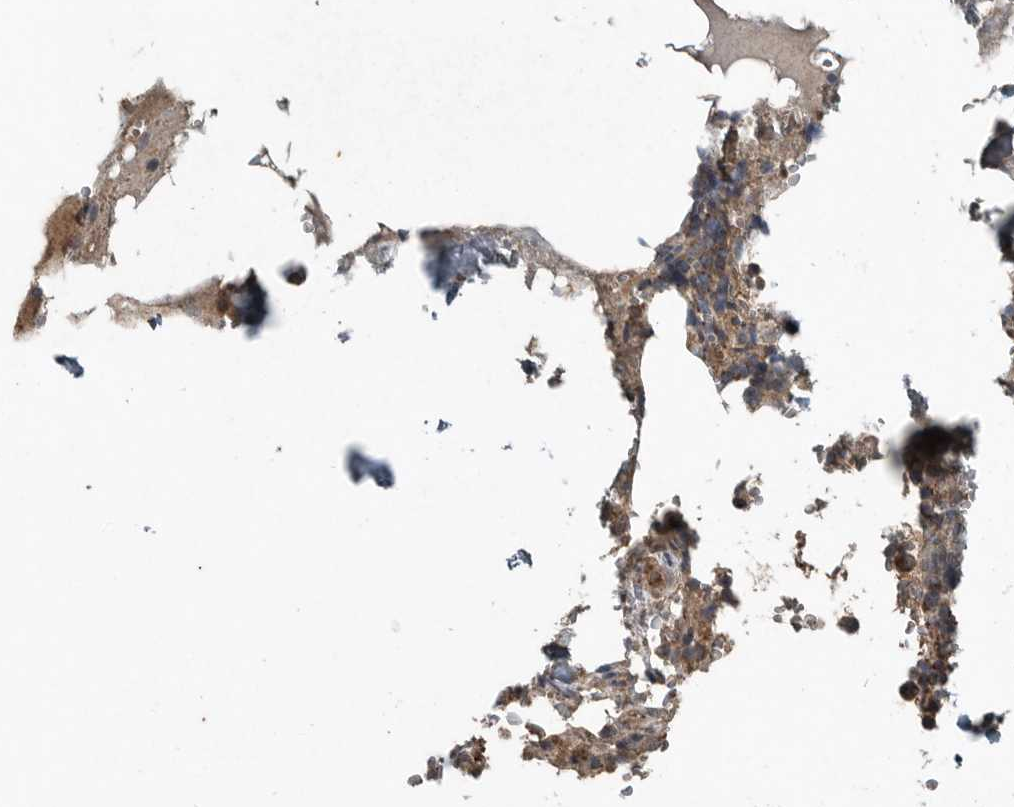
{"staining": {"intensity": "moderate", "quantity": "<25%", "location": "cytoplasmic/membranous"}, "tissue": "bone marrow", "cell_type": "Hematopoietic cells", "image_type": "normal", "snomed": [{"axis": "morphology", "description": "Normal tissue, NOS"}, {"axis": "topography", "description": "Bone marrow"}], "caption": "A low amount of moderate cytoplasmic/membranous positivity is identified in approximately <25% of hematopoietic cells in unremarkable bone marrow.", "gene": "IL6ST", "patient": {"sex": "male", "age": 70}}